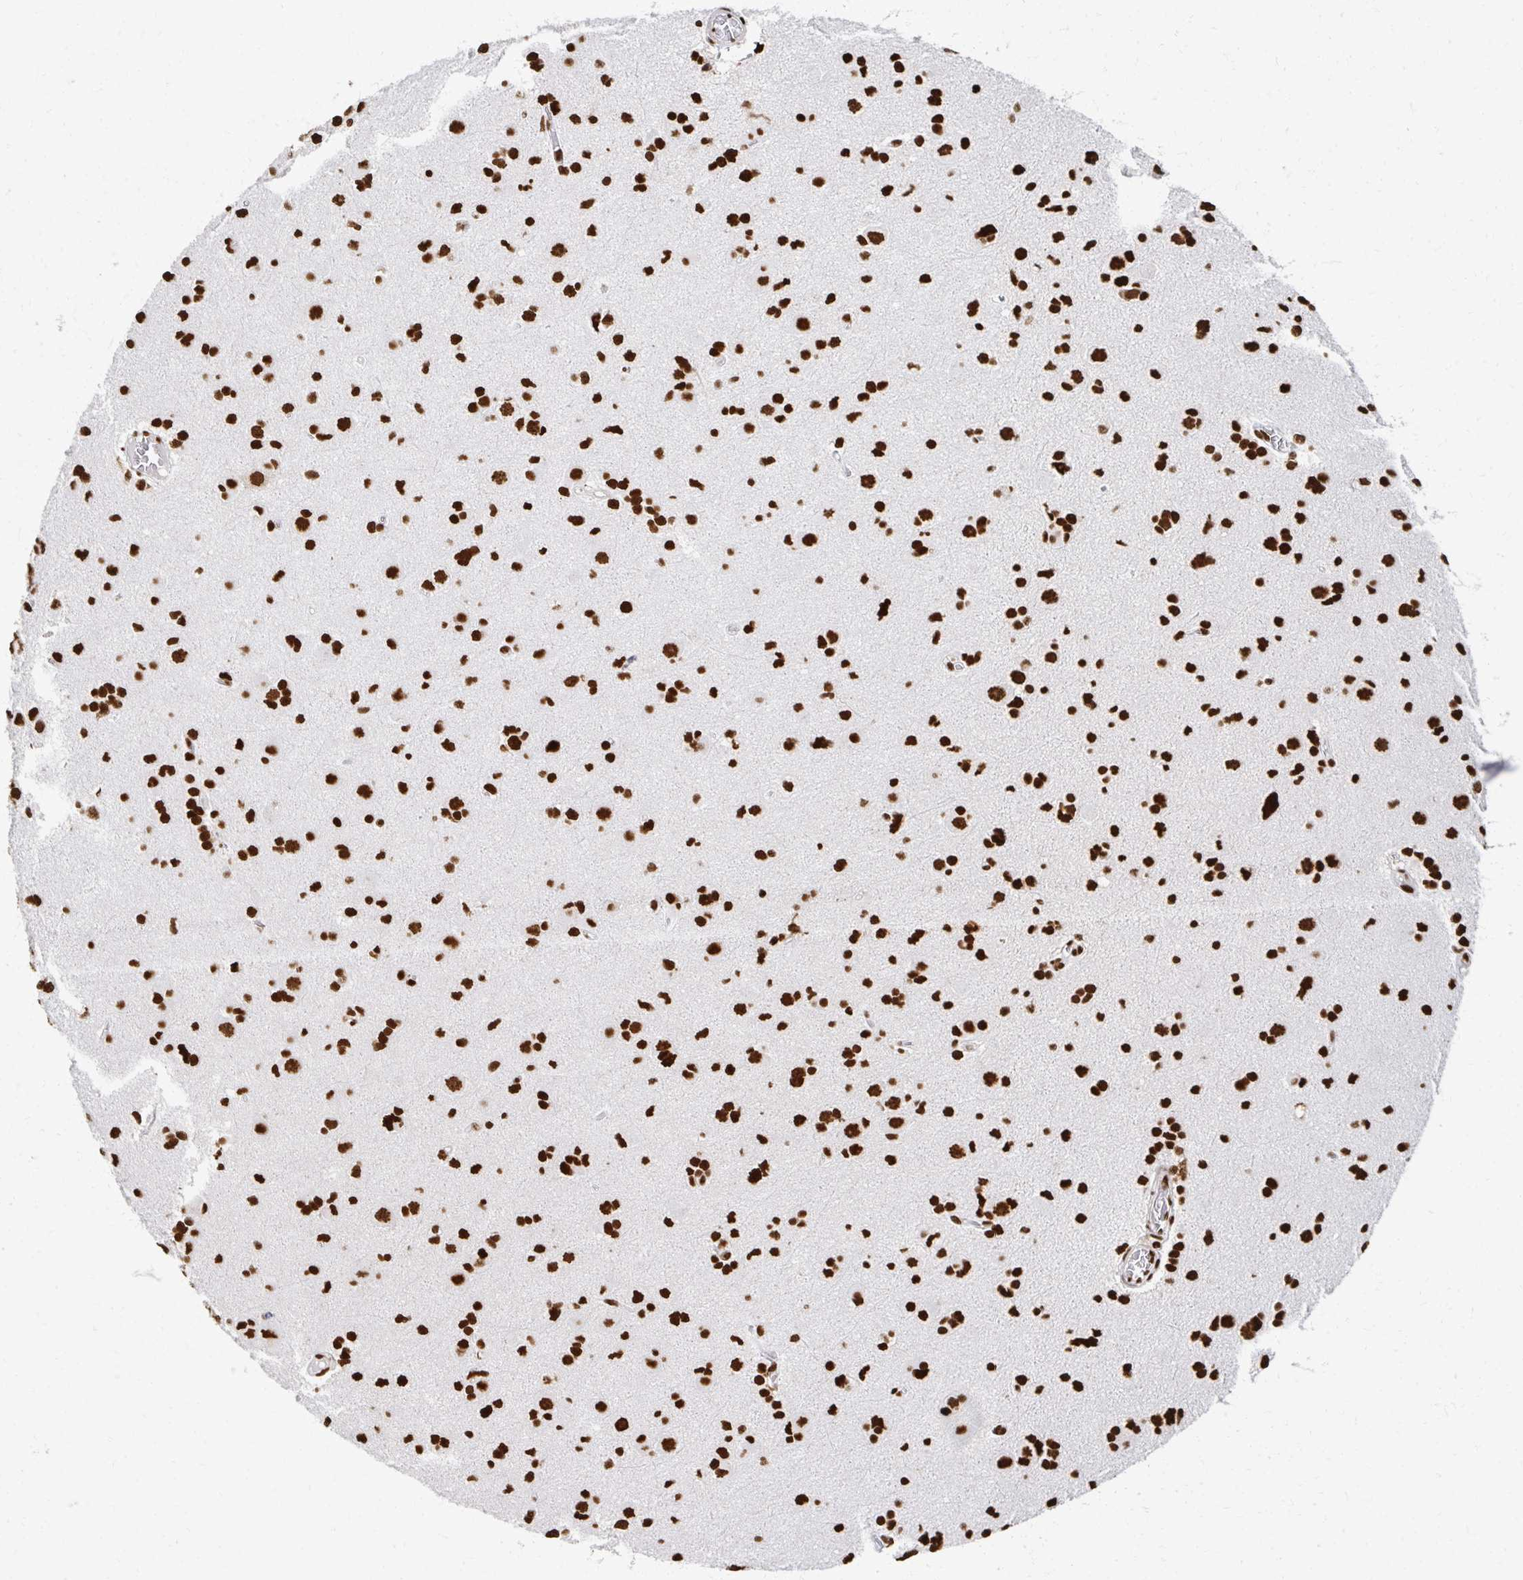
{"staining": {"intensity": "strong", "quantity": ">75%", "location": "nuclear"}, "tissue": "glioma", "cell_type": "Tumor cells", "image_type": "cancer", "snomed": [{"axis": "morphology", "description": "Glioma, malignant, High grade"}, {"axis": "topography", "description": "Brain"}], "caption": "Immunohistochemistry (IHC) (DAB (3,3'-diaminobenzidine)) staining of glioma reveals strong nuclear protein expression in about >75% of tumor cells. The protein is stained brown, and the nuclei are stained in blue (DAB IHC with brightfield microscopy, high magnification).", "gene": "RBBP7", "patient": {"sex": "male", "age": 23}}